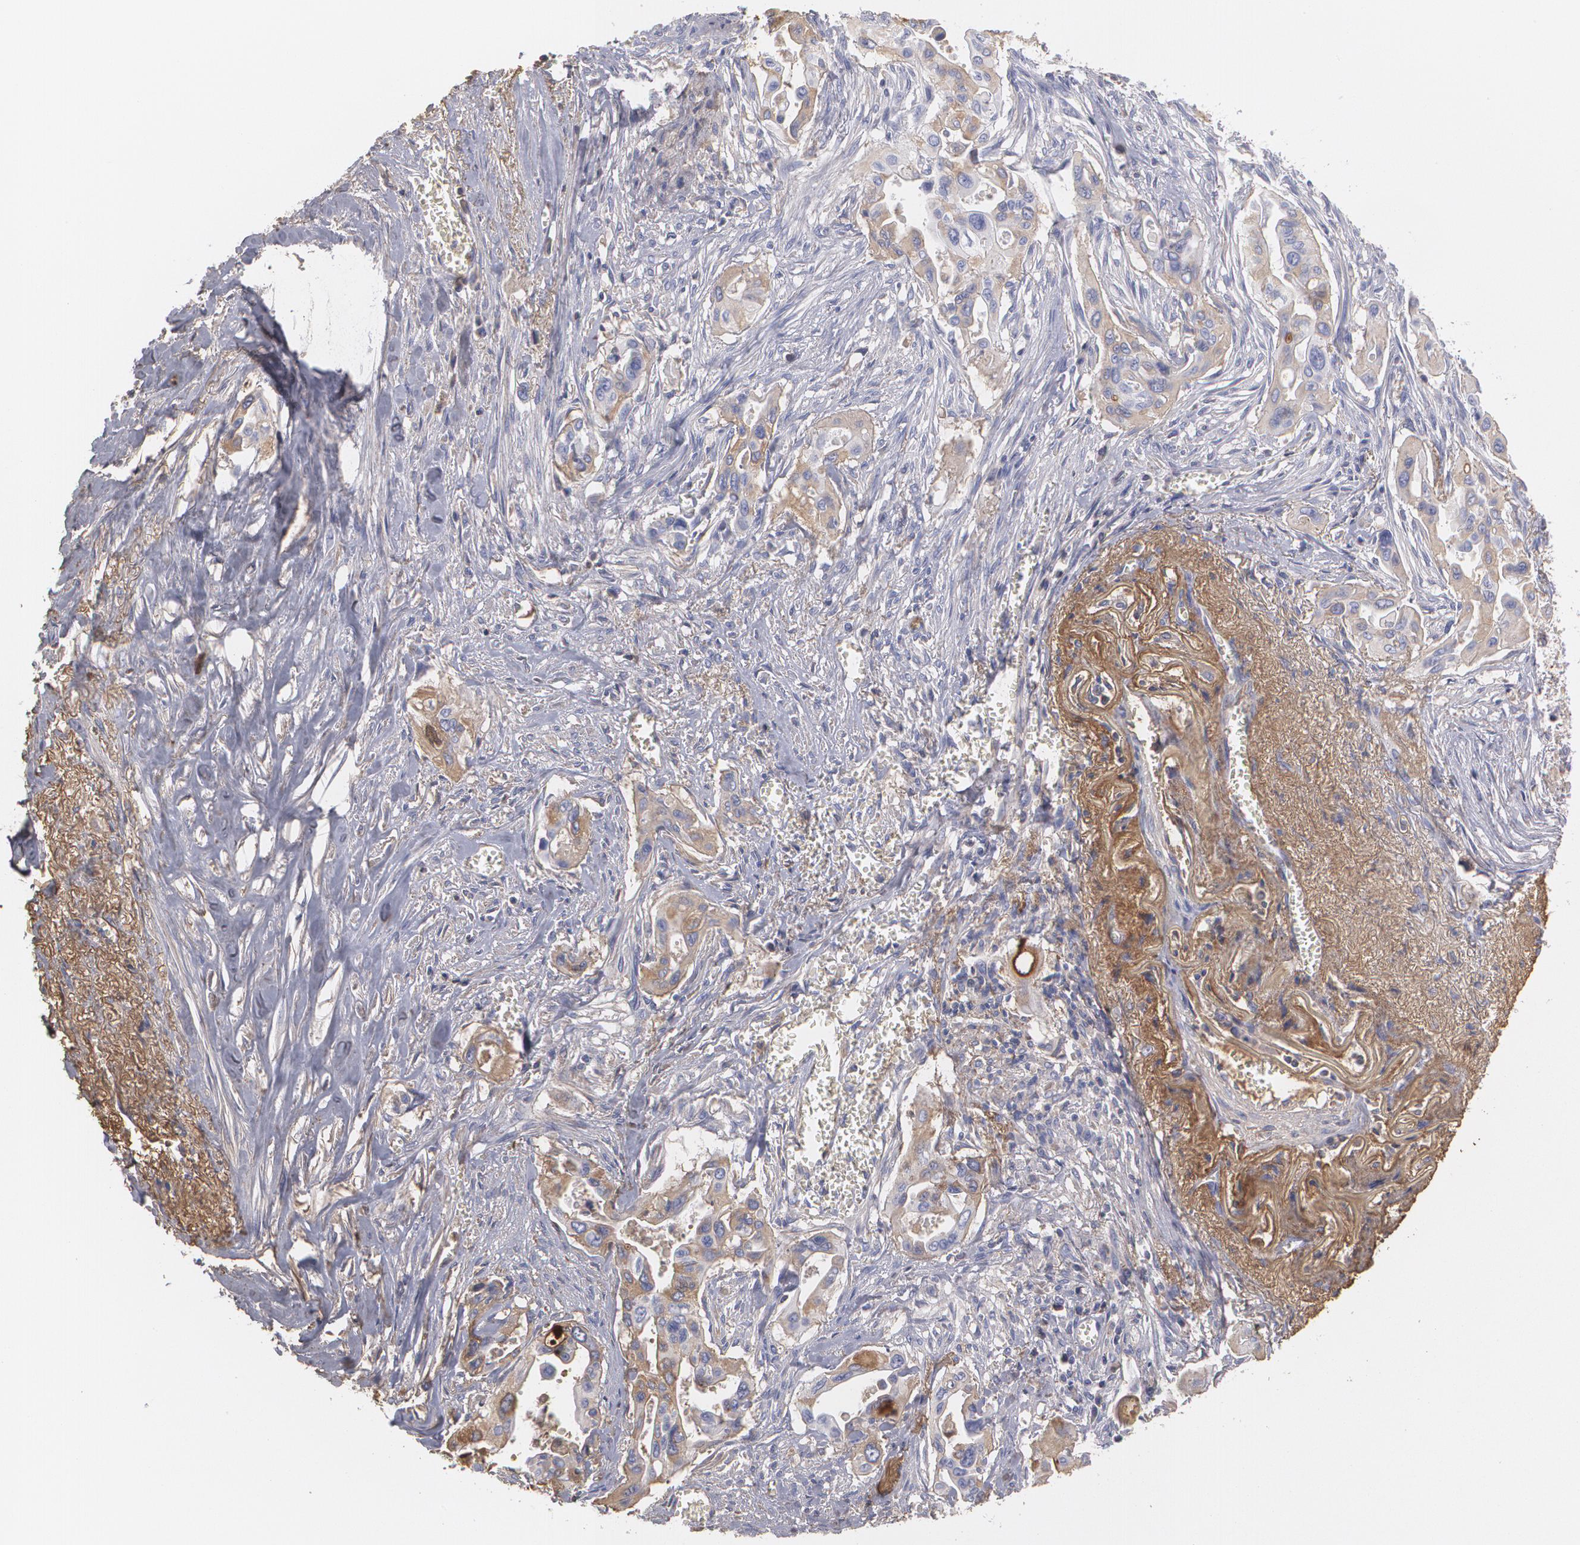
{"staining": {"intensity": "weak", "quantity": "25%-75%", "location": "cytoplasmic/membranous"}, "tissue": "pancreatic cancer", "cell_type": "Tumor cells", "image_type": "cancer", "snomed": [{"axis": "morphology", "description": "Adenocarcinoma, NOS"}, {"axis": "topography", "description": "Pancreas"}], "caption": "Protein staining of pancreatic cancer (adenocarcinoma) tissue reveals weak cytoplasmic/membranous positivity in approximately 25%-75% of tumor cells. Using DAB (3,3'-diaminobenzidine) (brown) and hematoxylin (blue) stains, captured at high magnification using brightfield microscopy.", "gene": "SERPINA1", "patient": {"sex": "male", "age": 77}}